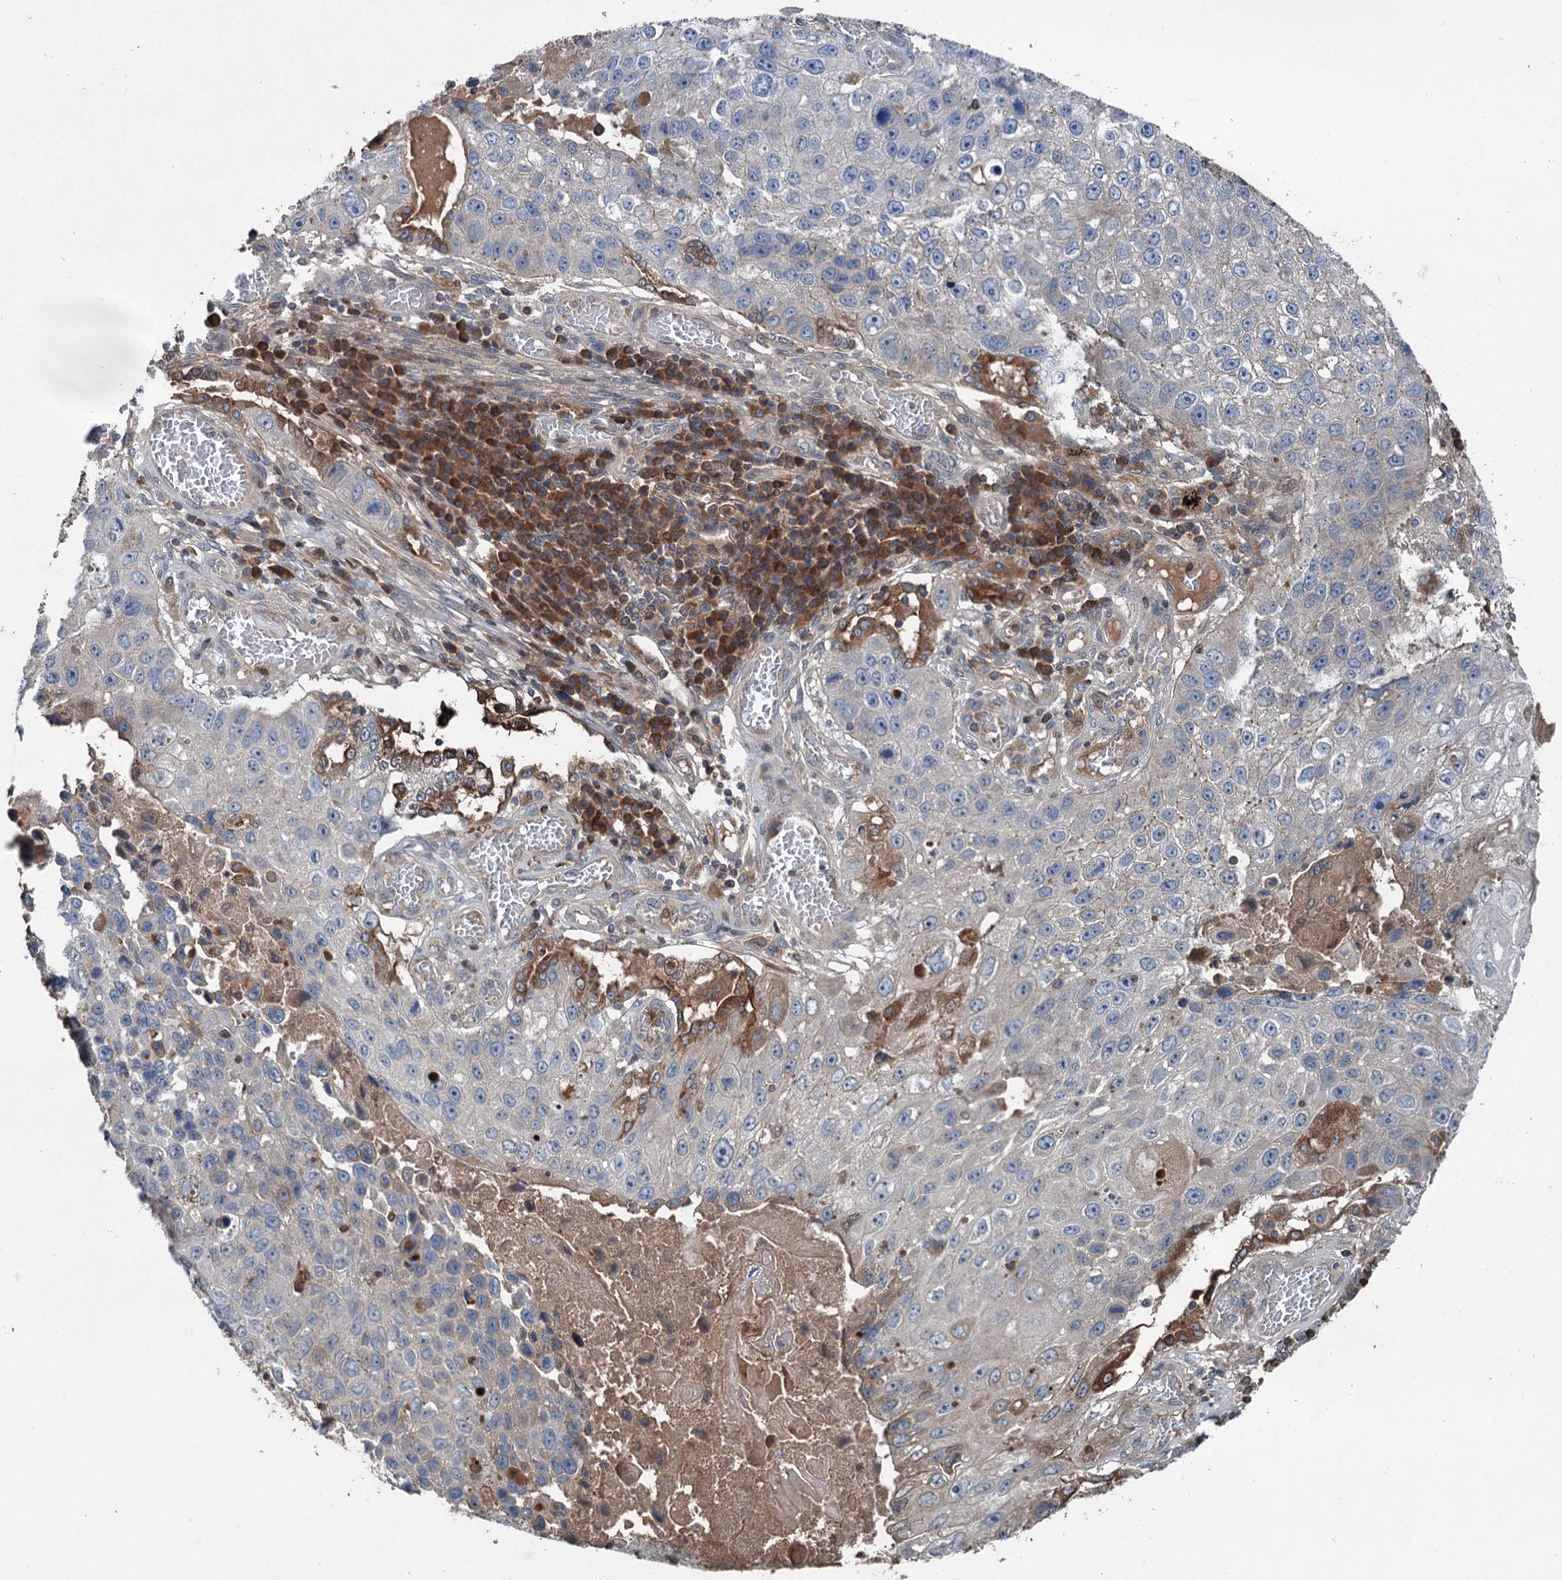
{"staining": {"intensity": "moderate", "quantity": "<25%", "location": "cytoplasmic/membranous"}, "tissue": "lung cancer", "cell_type": "Tumor cells", "image_type": "cancer", "snomed": [{"axis": "morphology", "description": "Squamous cell carcinoma, NOS"}, {"axis": "topography", "description": "Lung"}], "caption": "Immunohistochemistry (IHC) (DAB (3,3'-diaminobenzidine)) staining of human lung squamous cell carcinoma reveals moderate cytoplasmic/membranous protein expression in approximately <25% of tumor cells.", "gene": "TAPBPL", "patient": {"sex": "male", "age": 61}}